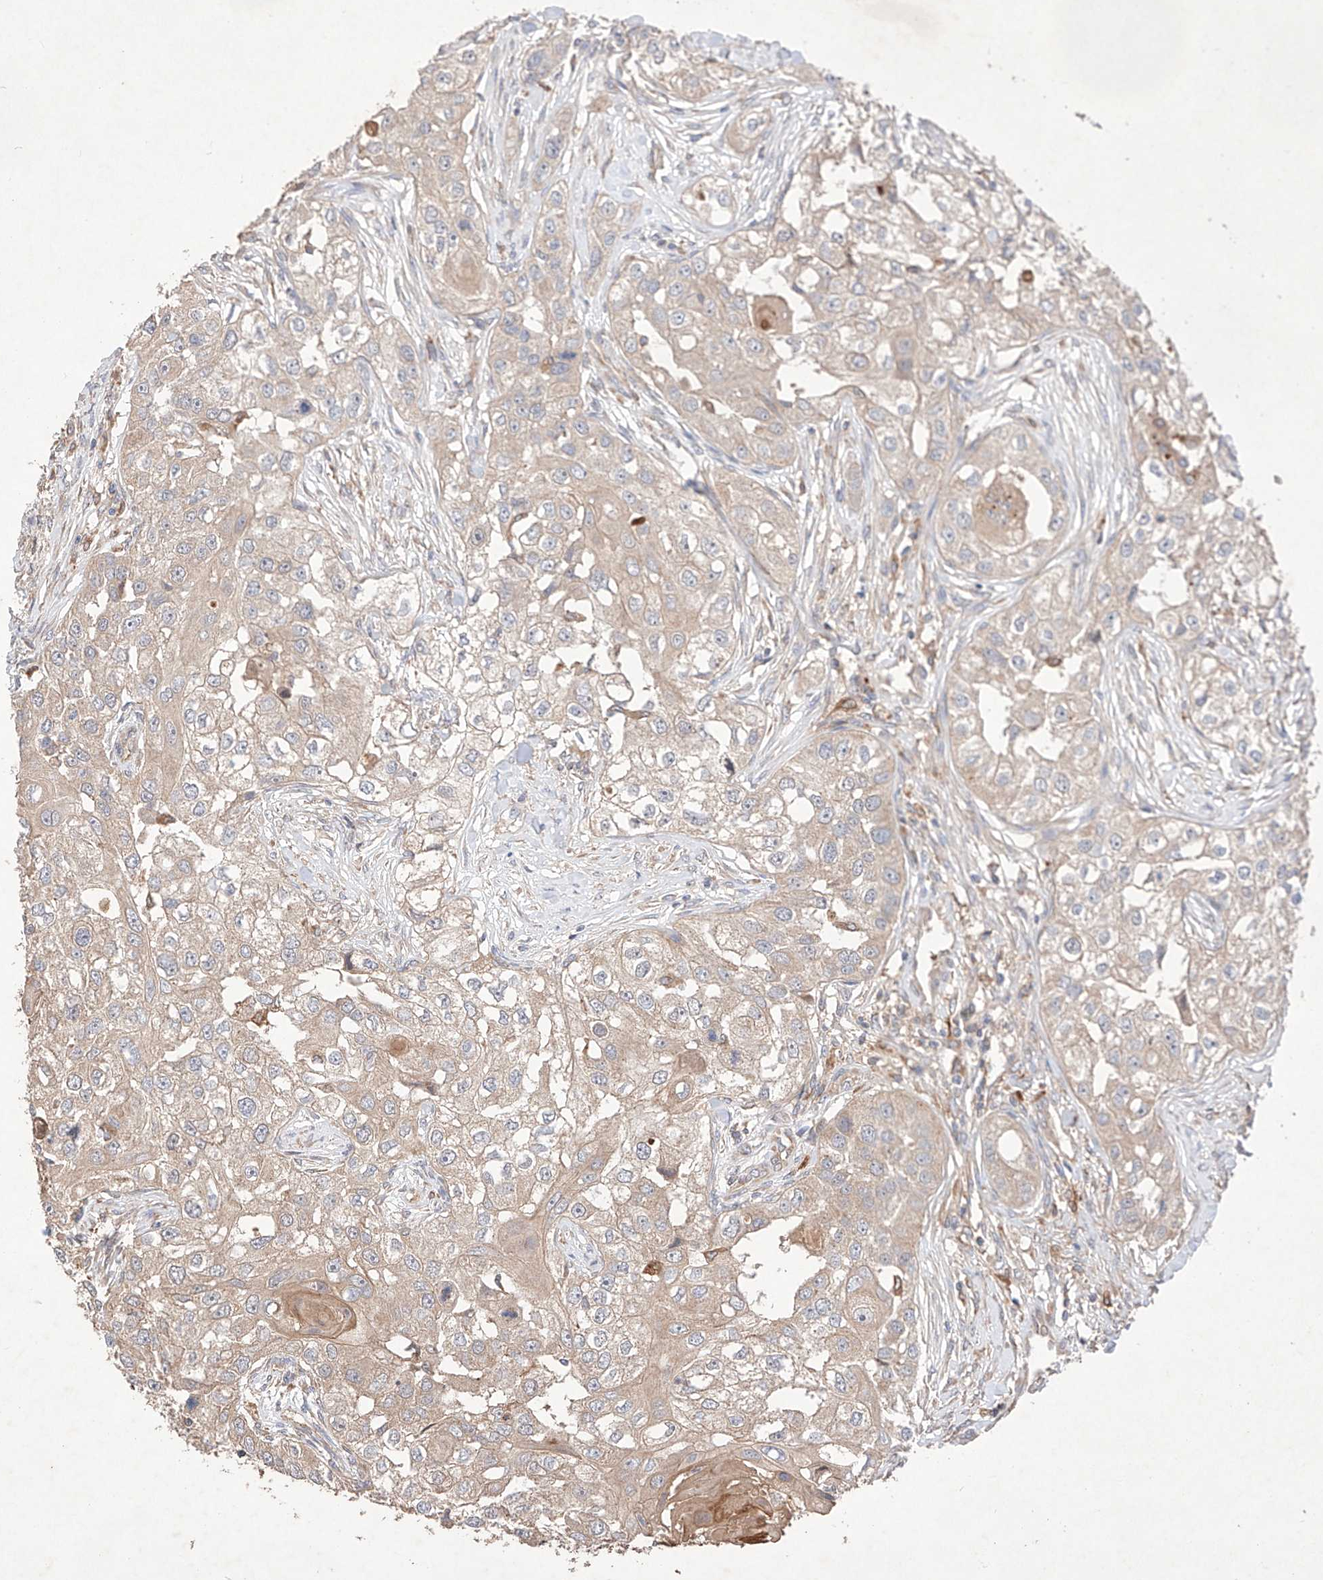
{"staining": {"intensity": "weak", "quantity": "<25%", "location": "cytoplasmic/membranous"}, "tissue": "head and neck cancer", "cell_type": "Tumor cells", "image_type": "cancer", "snomed": [{"axis": "morphology", "description": "Normal tissue, NOS"}, {"axis": "morphology", "description": "Squamous cell carcinoma, NOS"}, {"axis": "topography", "description": "Skeletal muscle"}, {"axis": "topography", "description": "Head-Neck"}], "caption": "High power microscopy micrograph of an immunohistochemistry photomicrograph of squamous cell carcinoma (head and neck), revealing no significant expression in tumor cells.", "gene": "C6orf62", "patient": {"sex": "male", "age": 51}}